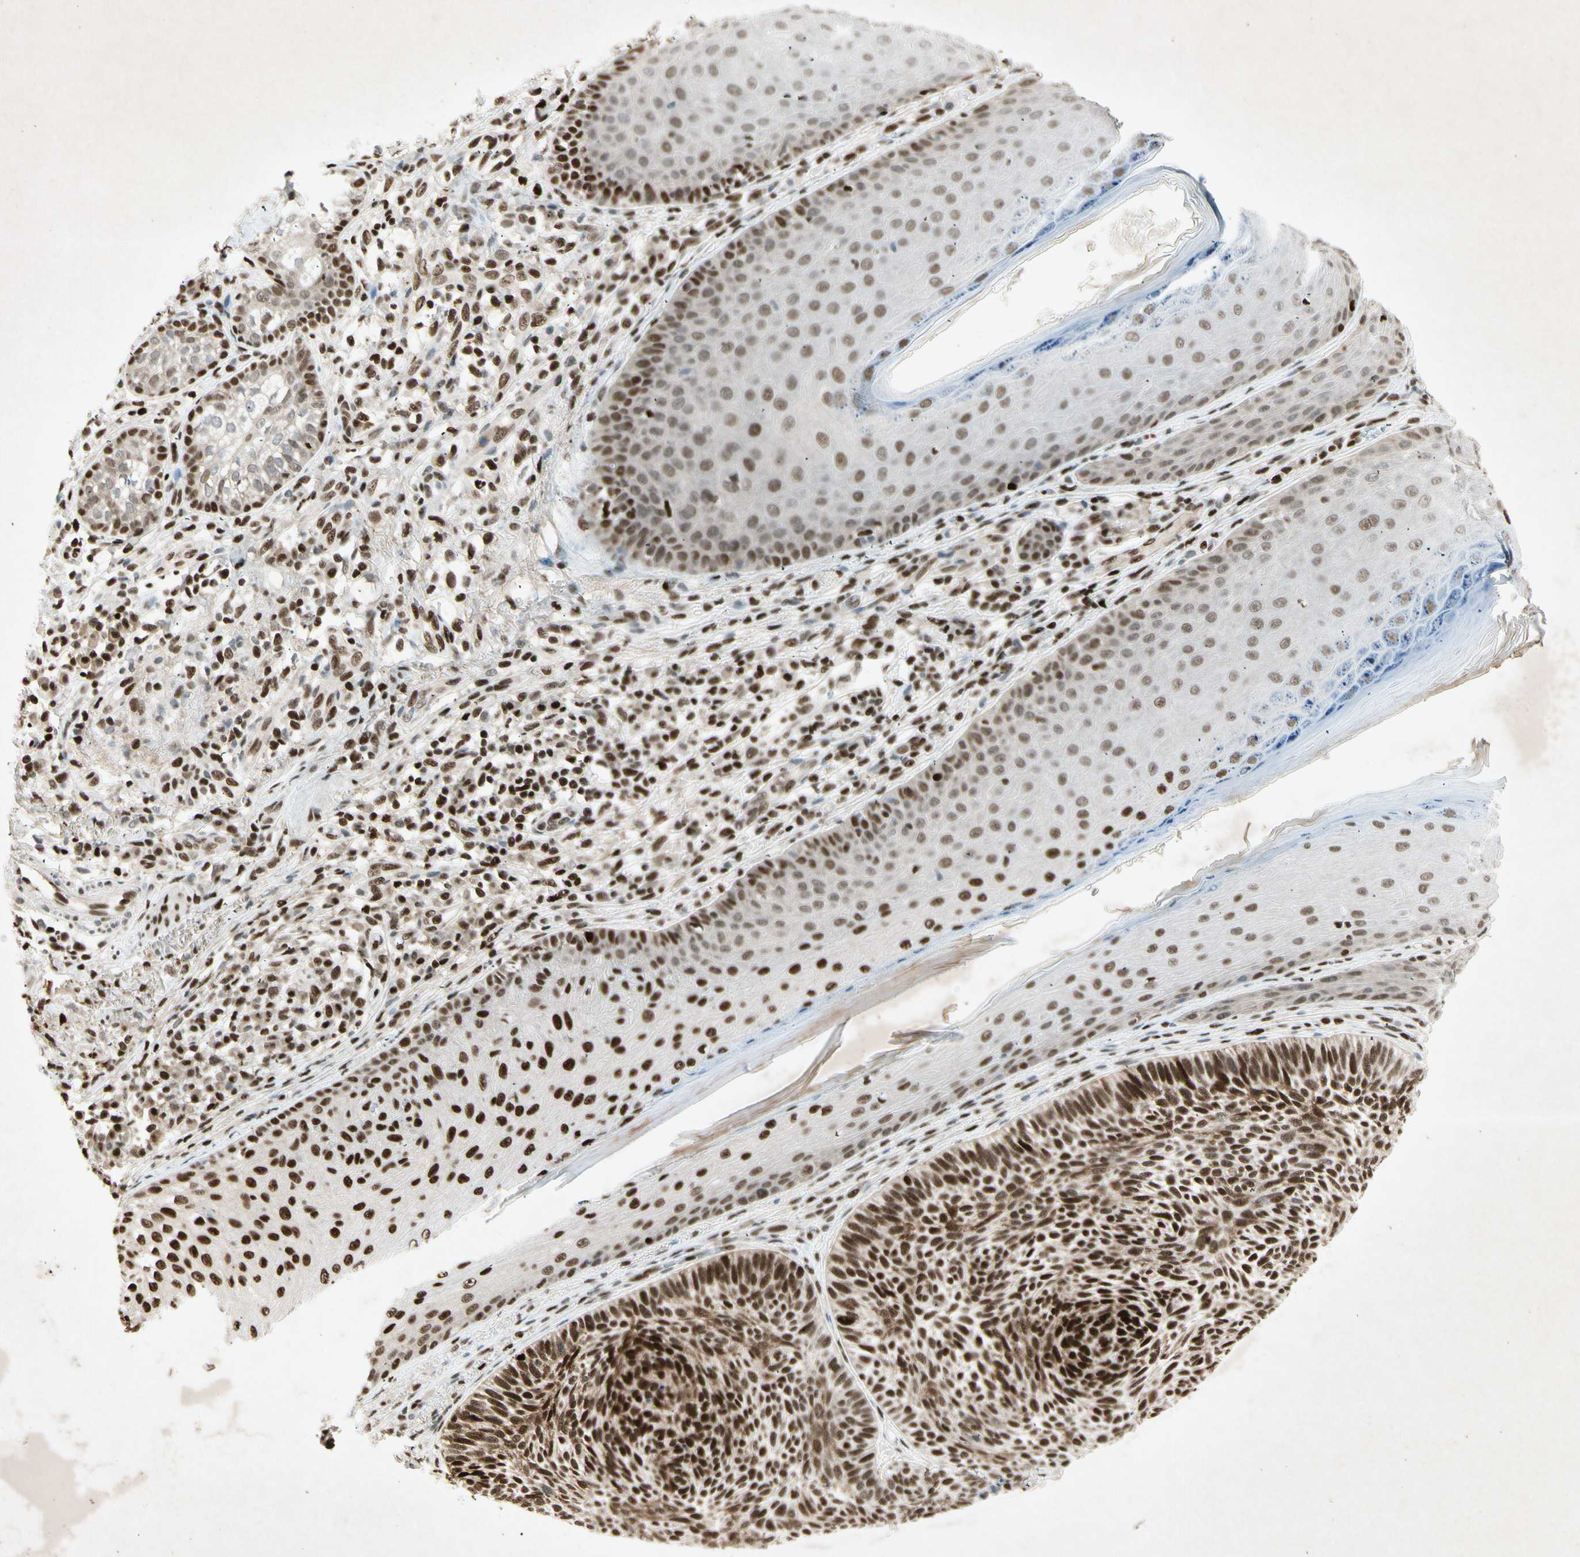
{"staining": {"intensity": "strong", "quantity": ">75%", "location": "nuclear"}, "tissue": "skin cancer", "cell_type": "Tumor cells", "image_type": "cancer", "snomed": [{"axis": "morphology", "description": "Normal tissue, NOS"}, {"axis": "morphology", "description": "Basal cell carcinoma"}, {"axis": "topography", "description": "Skin"}], "caption": "DAB immunohistochemical staining of skin basal cell carcinoma displays strong nuclear protein staining in about >75% of tumor cells.", "gene": "RNF43", "patient": {"sex": "male", "age": 52}}